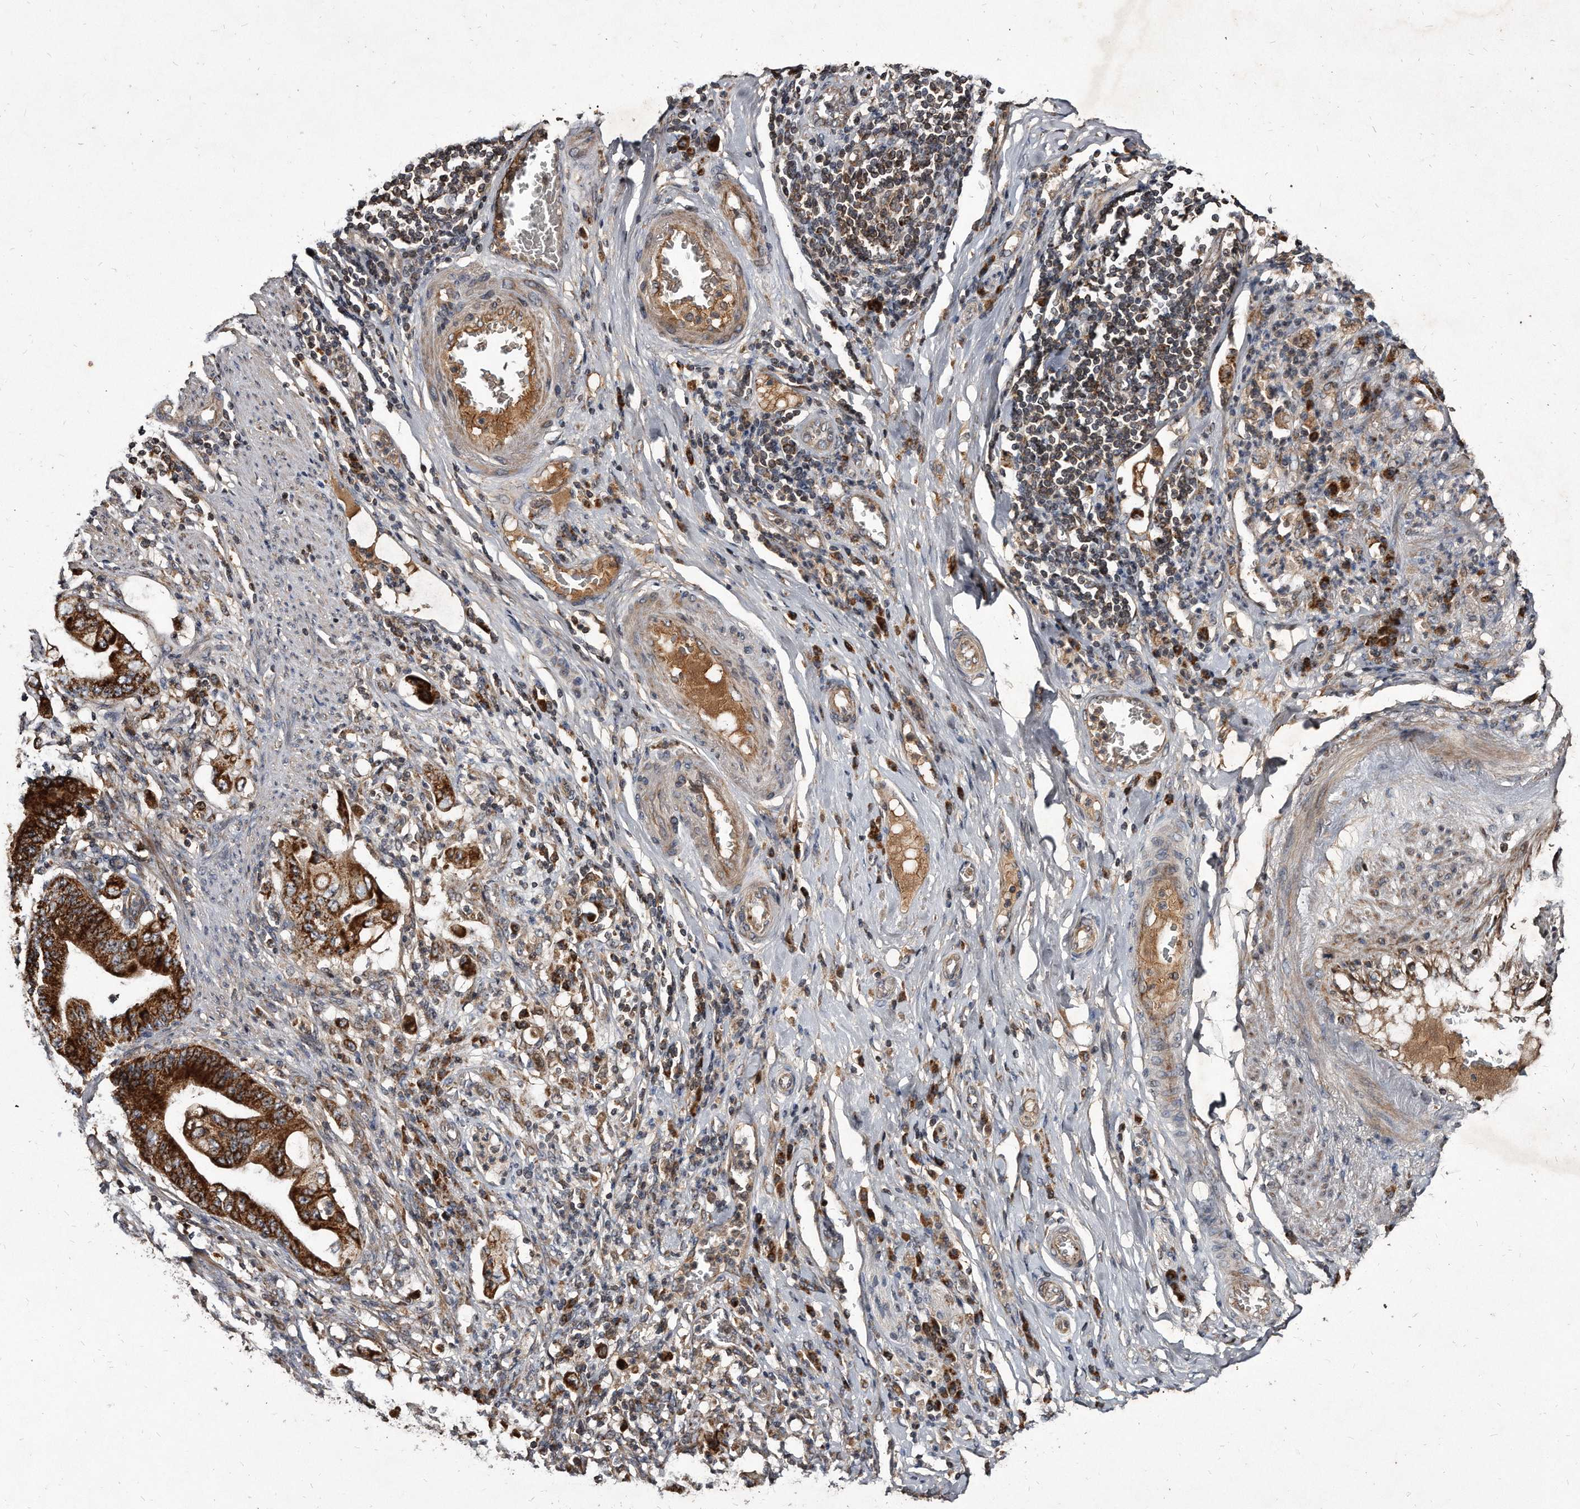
{"staining": {"intensity": "strong", "quantity": ">75%", "location": "cytoplasmic/membranous"}, "tissue": "stomach cancer", "cell_type": "Tumor cells", "image_type": "cancer", "snomed": [{"axis": "morphology", "description": "Adenocarcinoma, NOS"}, {"axis": "topography", "description": "Stomach"}], "caption": "This micrograph displays adenocarcinoma (stomach) stained with IHC to label a protein in brown. The cytoplasmic/membranous of tumor cells show strong positivity for the protein. Nuclei are counter-stained blue.", "gene": "FAM136A", "patient": {"sex": "female", "age": 73}}